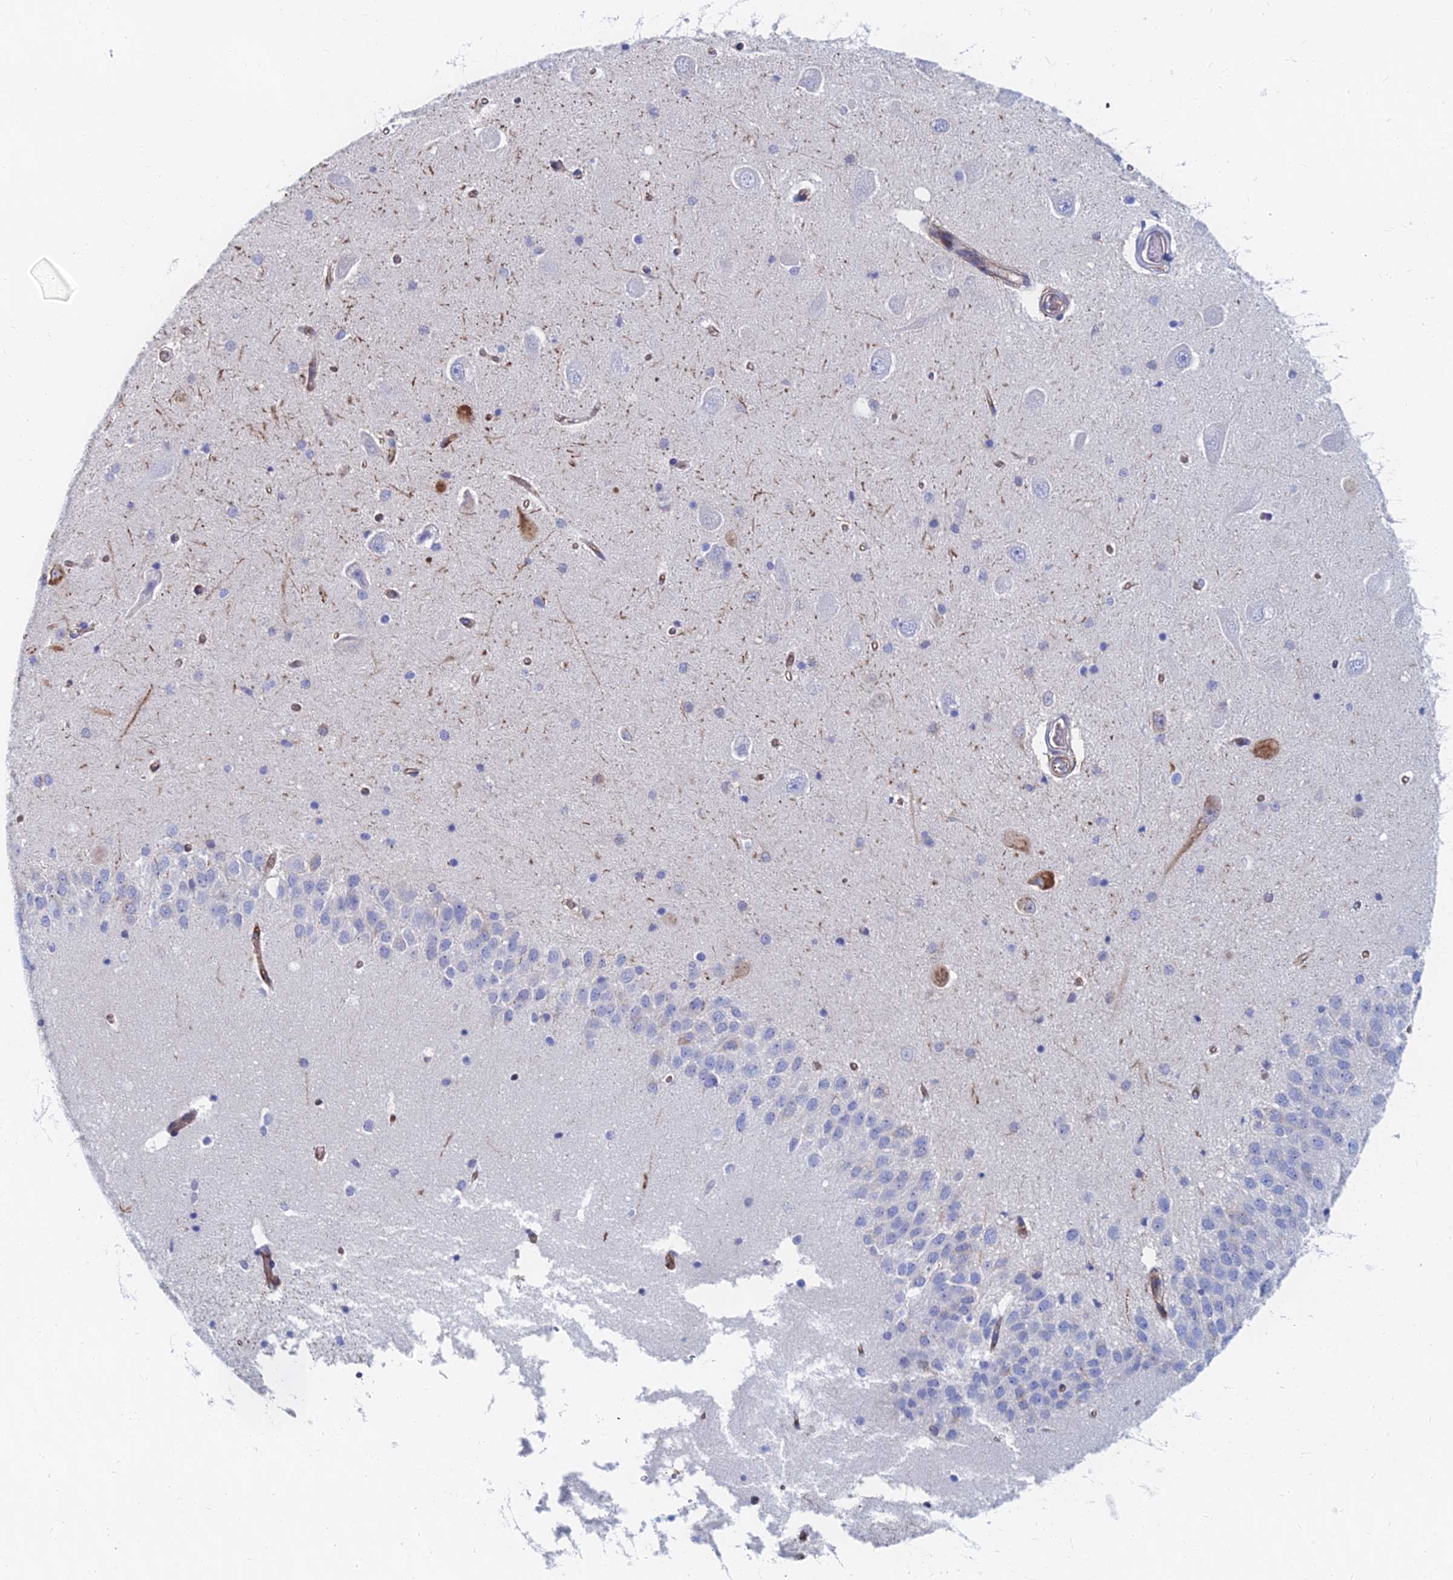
{"staining": {"intensity": "negative", "quantity": "none", "location": "none"}, "tissue": "hippocampus", "cell_type": "Glial cells", "image_type": "normal", "snomed": [{"axis": "morphology", "description": "Normal tissue, NOS"}, {"axis": "topography", "description": "Hippocampus"}], "caption": "This is an immunohistochemistry histopathology image of normal human hippocampus. There is no positivity in glial cells.", "gene": "FFAR3", "patient": {"sex": "male", "age": 45}}